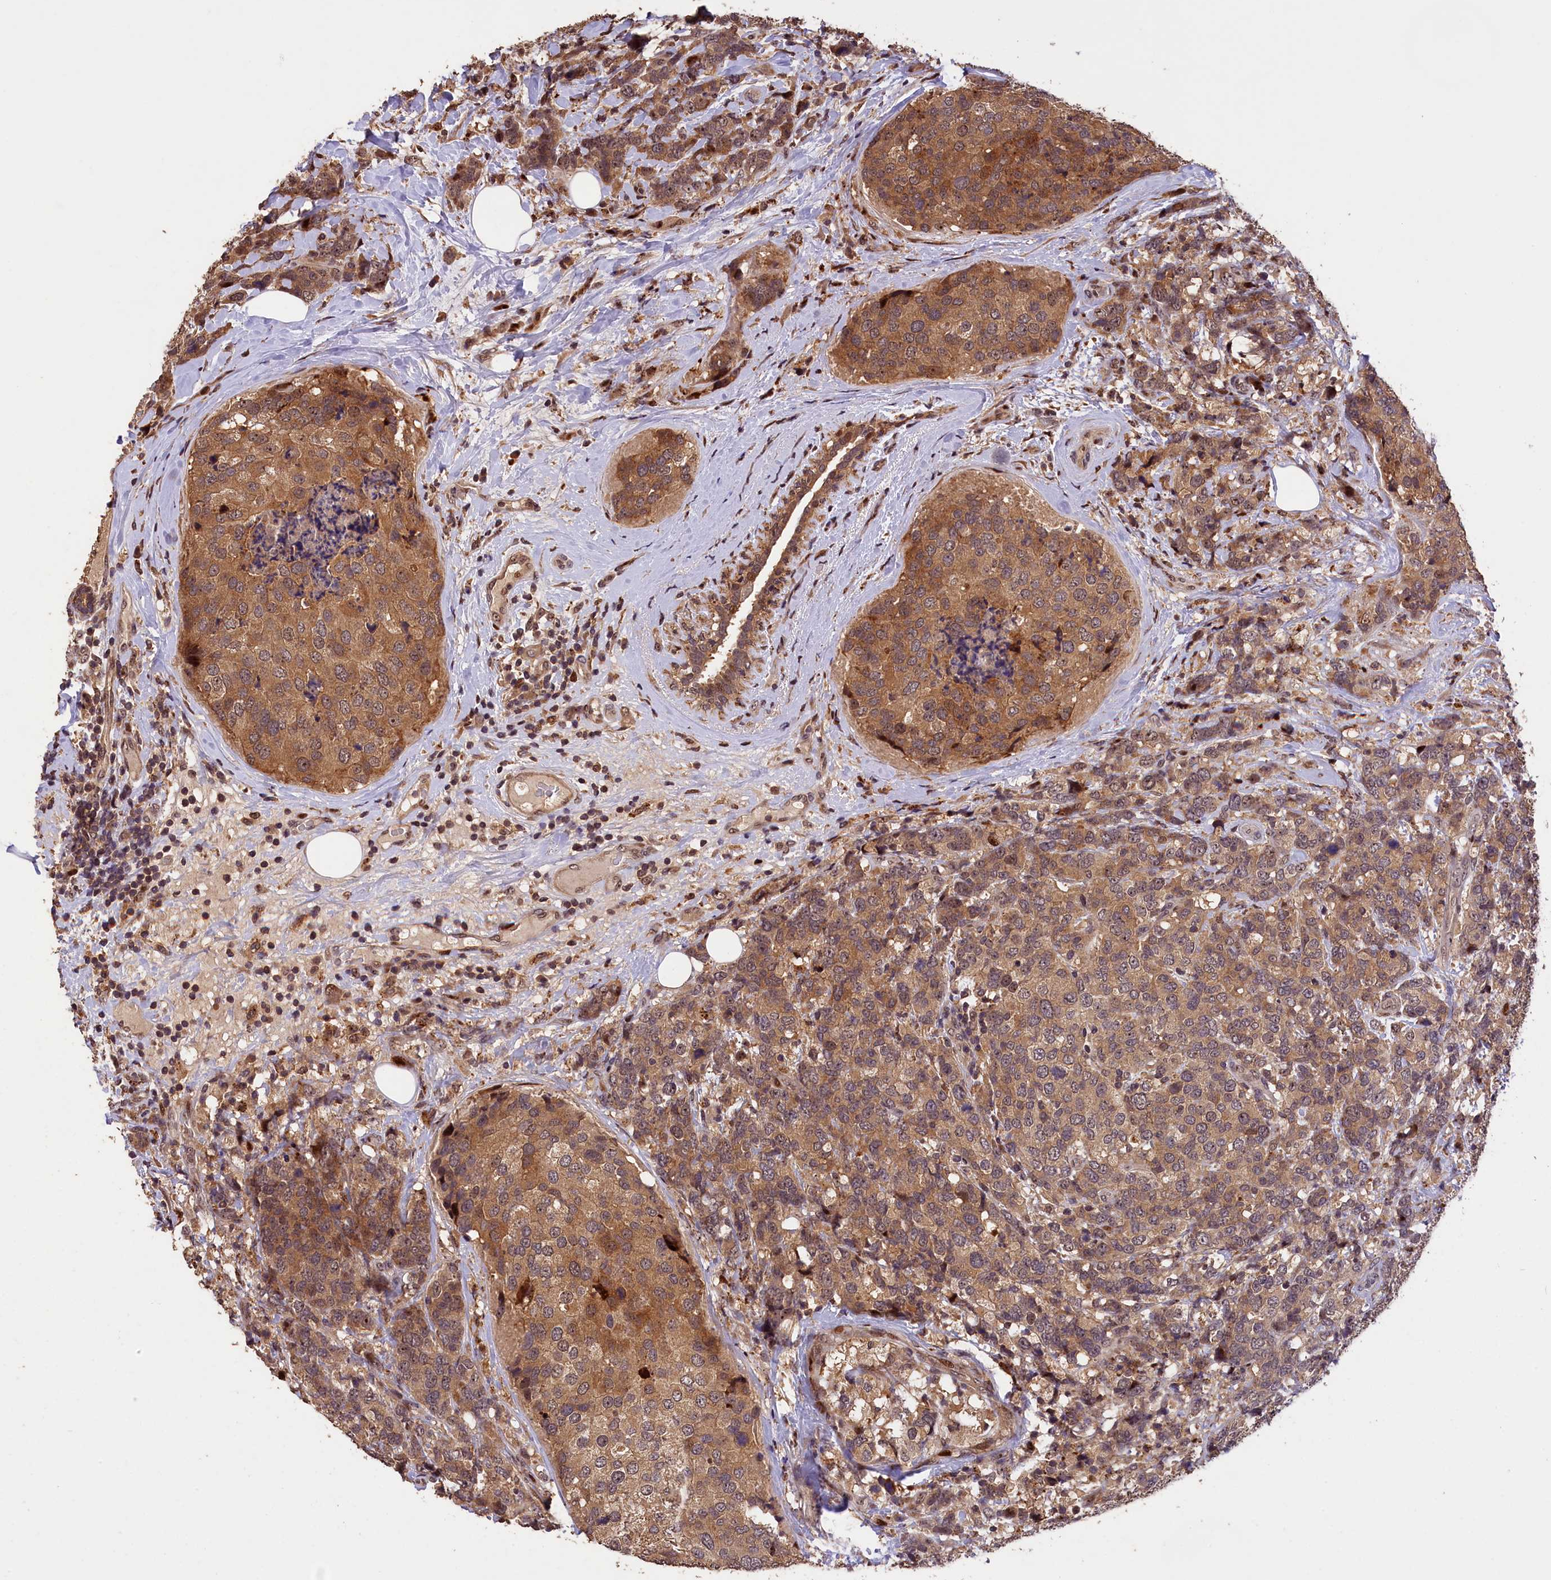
{"staining": {"intensity": "moderate", "quantity": ">75%", "location": "cytoplasmic/membranous"}, "tissue": "breast cancer", "cell_type": "Tumor cells", "image_type": "cancer", "snomed": [{"axis": "morphology", "description": "Lobular carcinoma"}, {"axis": "topography", "description": "Breast"}], "caption": "This image shows IHC staining of human breast lobular carcinoma, with medium moderate cytoplasmic/membranous expression in about >75% of tumor cells.", "gene": "PHAF1", "patient": {"sex": "female", "age": 59}}